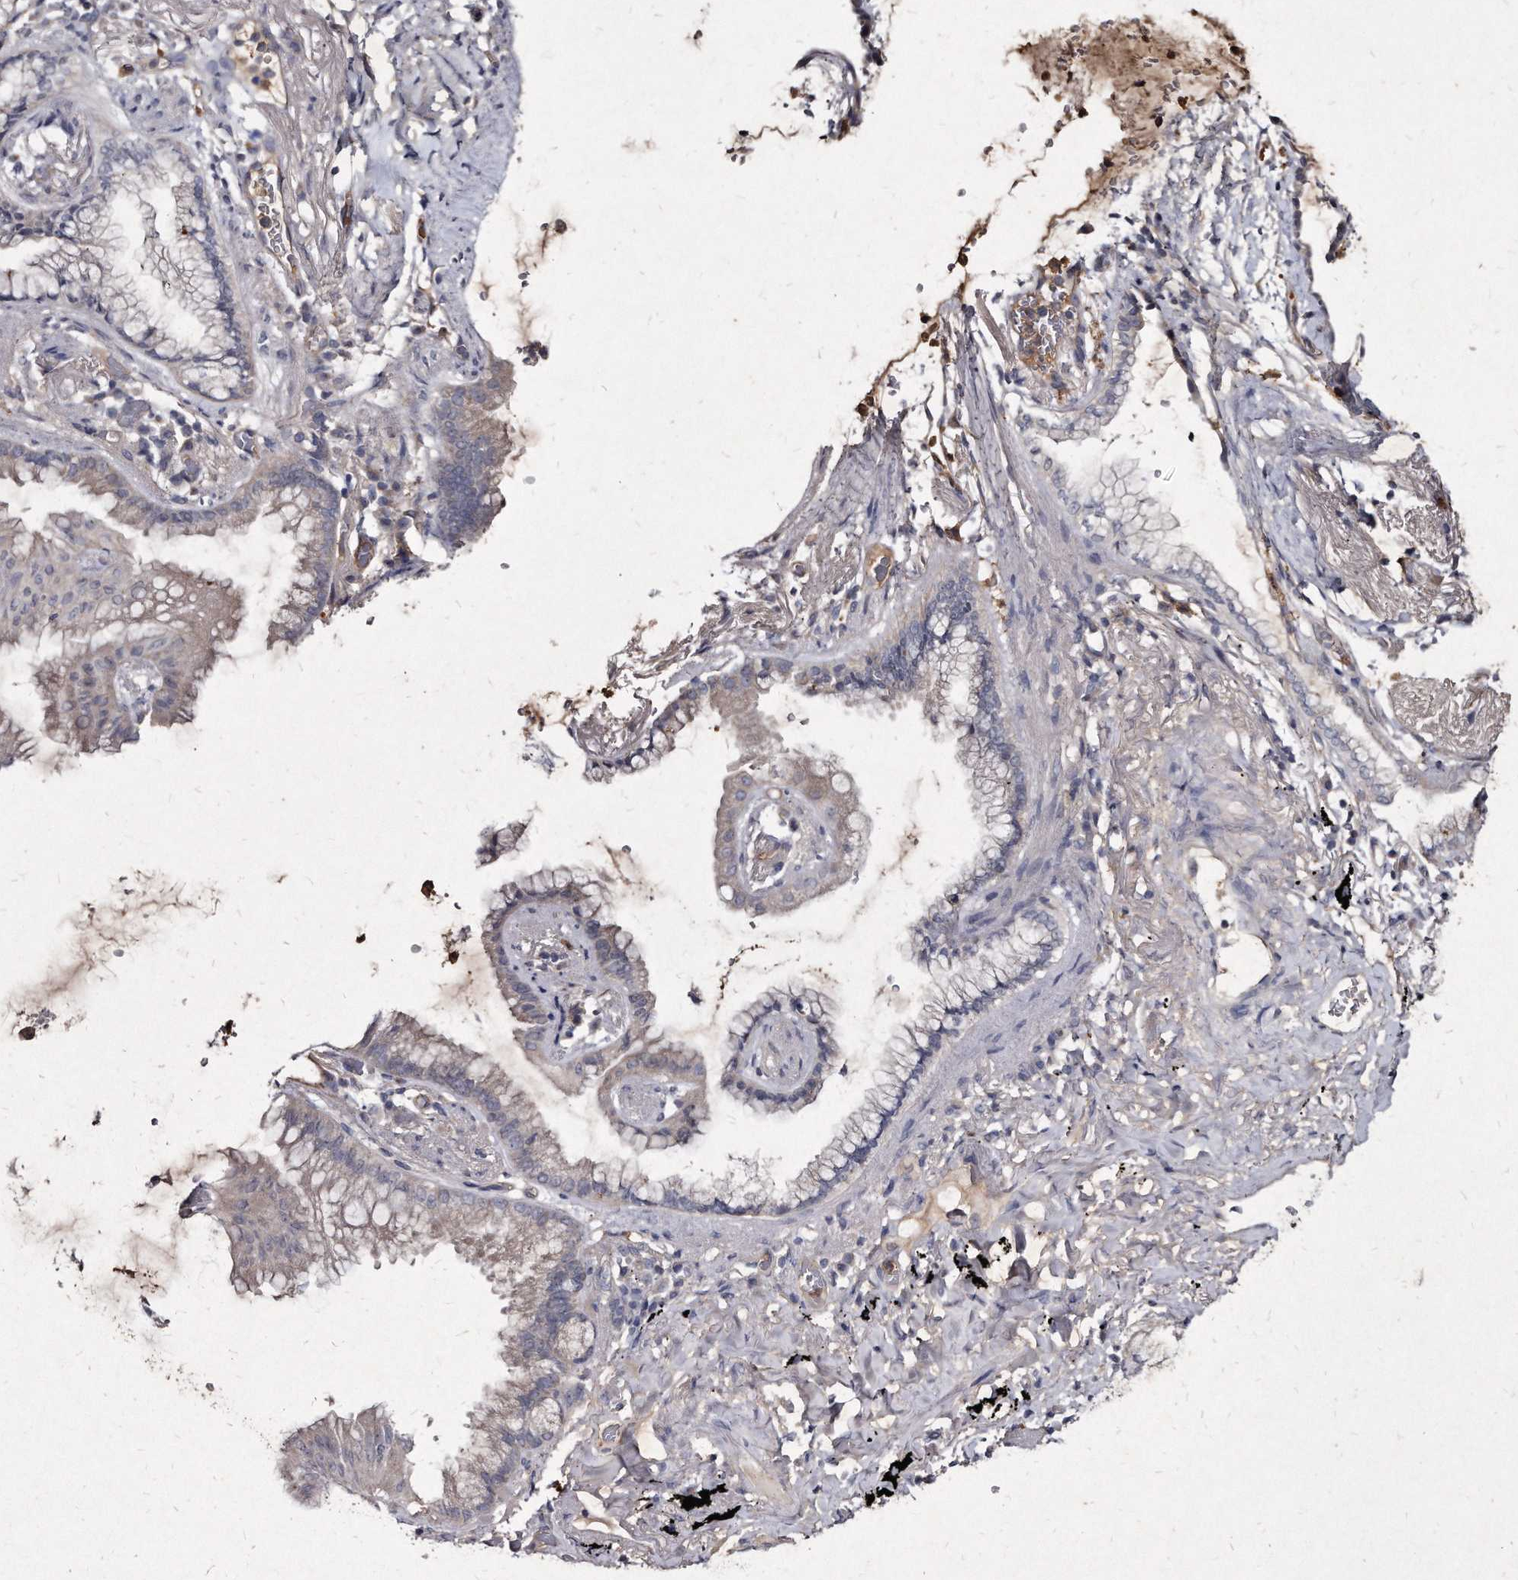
{"staining": {"intensity": "negative", "quantity": "none", "location": "none"}, "tissue": "lung cancer", "cell_type": "Tumor cells", "image_type": "cancer", "snomed": [{"axis": "morphology", "description": "Adenocarcinoma, NOS"}, {"axis": "topography", "description": "Lung"}], "caption": "High power microscopy micrograph of an IHC histopathology image of lung adenocarcinoma, revealing no significant positivity in tumor cells. (Brightfield microscopy of DAB immunohistochemistry (IHC) at high magnification).", "gene": "KLHDC3", "patient": {"sex": "female", "age": 70}}